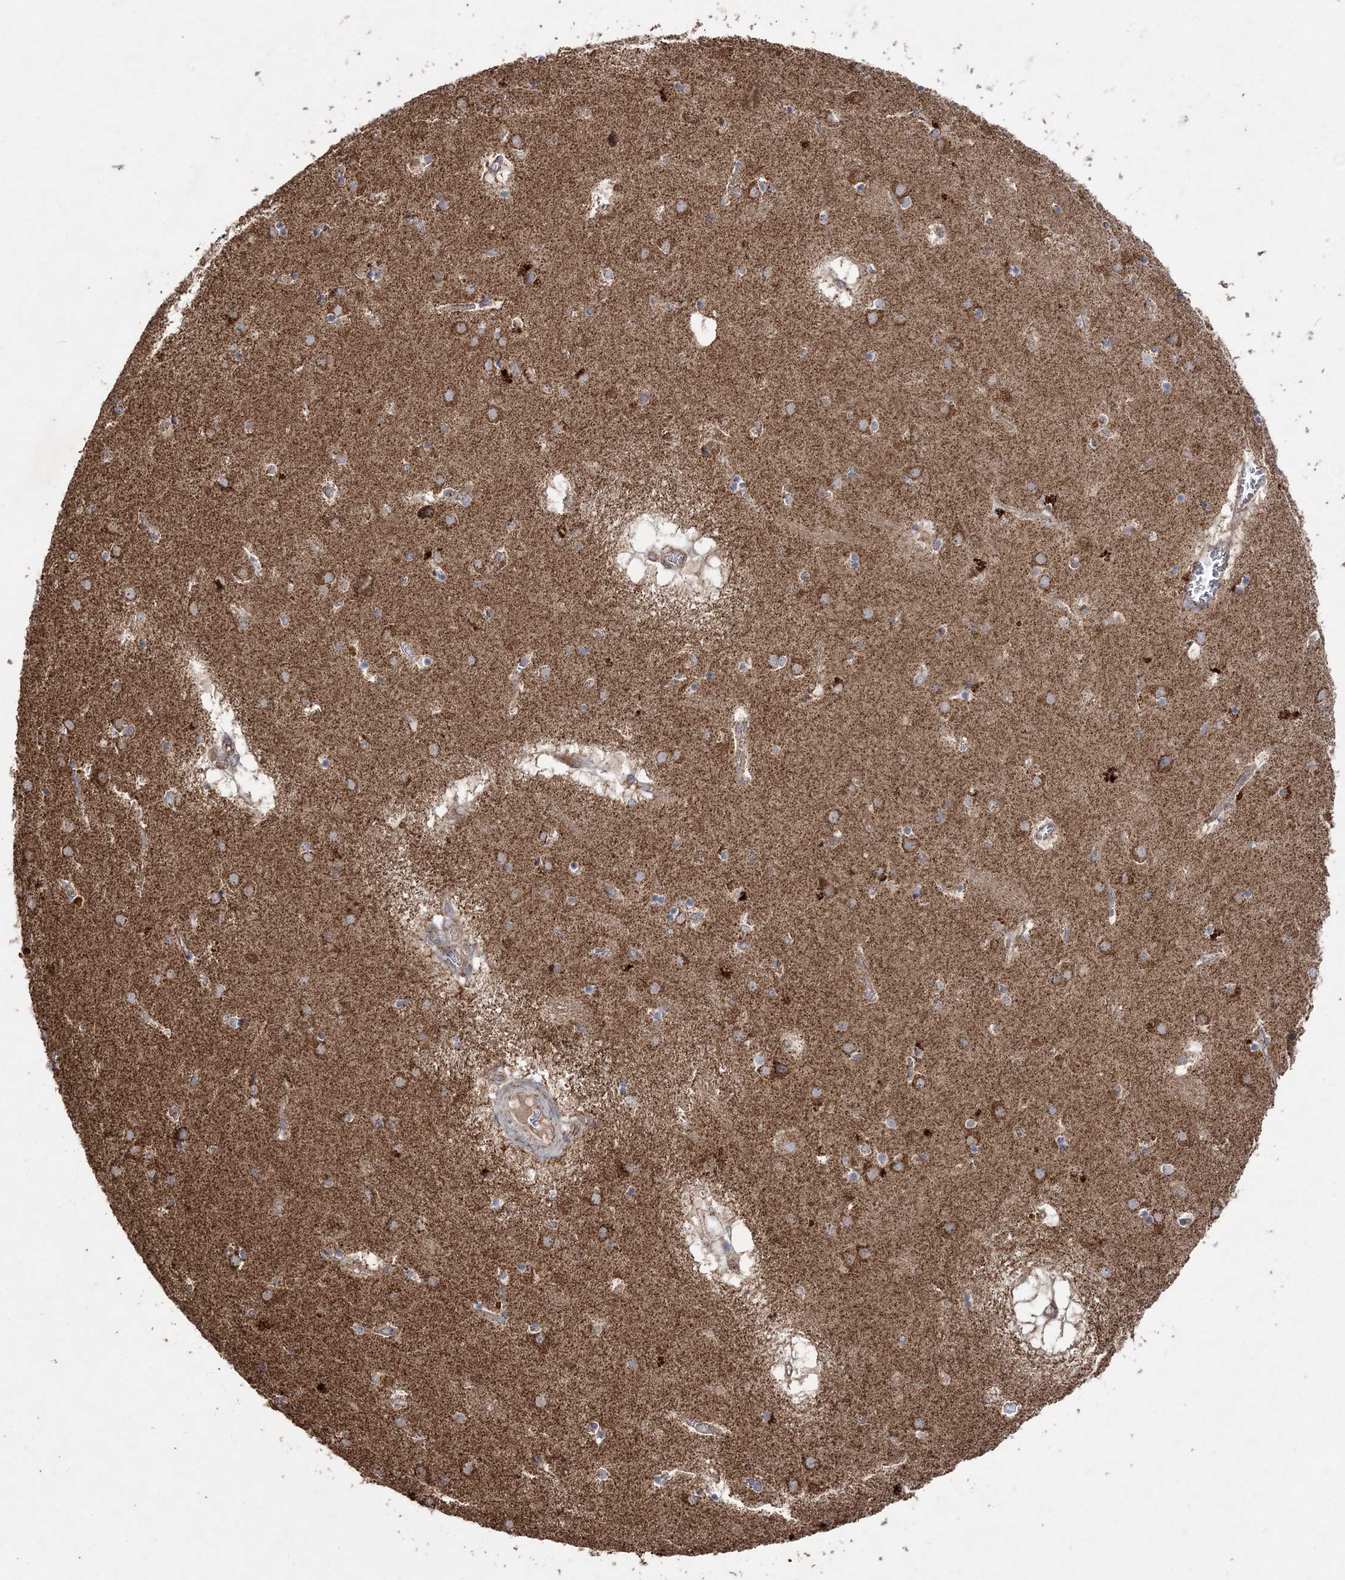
{"staining": {"intensity": "moderate", "quantity": "25%-75%", "location": "cytoplasmic/membranous"}, "tissue": "caudate", "cell_type": "Glial cells", "image_type": "normal", "snomed": [{"axis": "morphology", "description": "Normal tissue, NOS"}, {"axis": "topography", "description": "Lateral ventricle wall"}], "caption": "Immunohistochemical staining of unremarkable human caudate reveals moderate cytoplasmic/membranous protein positivity in approximately 25%-75% of glial cells. The staining was performed using DAB (3,3'-diaminobenzidine) to visualize the protein expression in brown, while the nuclei were stained in blue with hematoxylin (Magnification: 20x).", "gene": "POC5", "patient": {"sex": "male", "age": 70}}